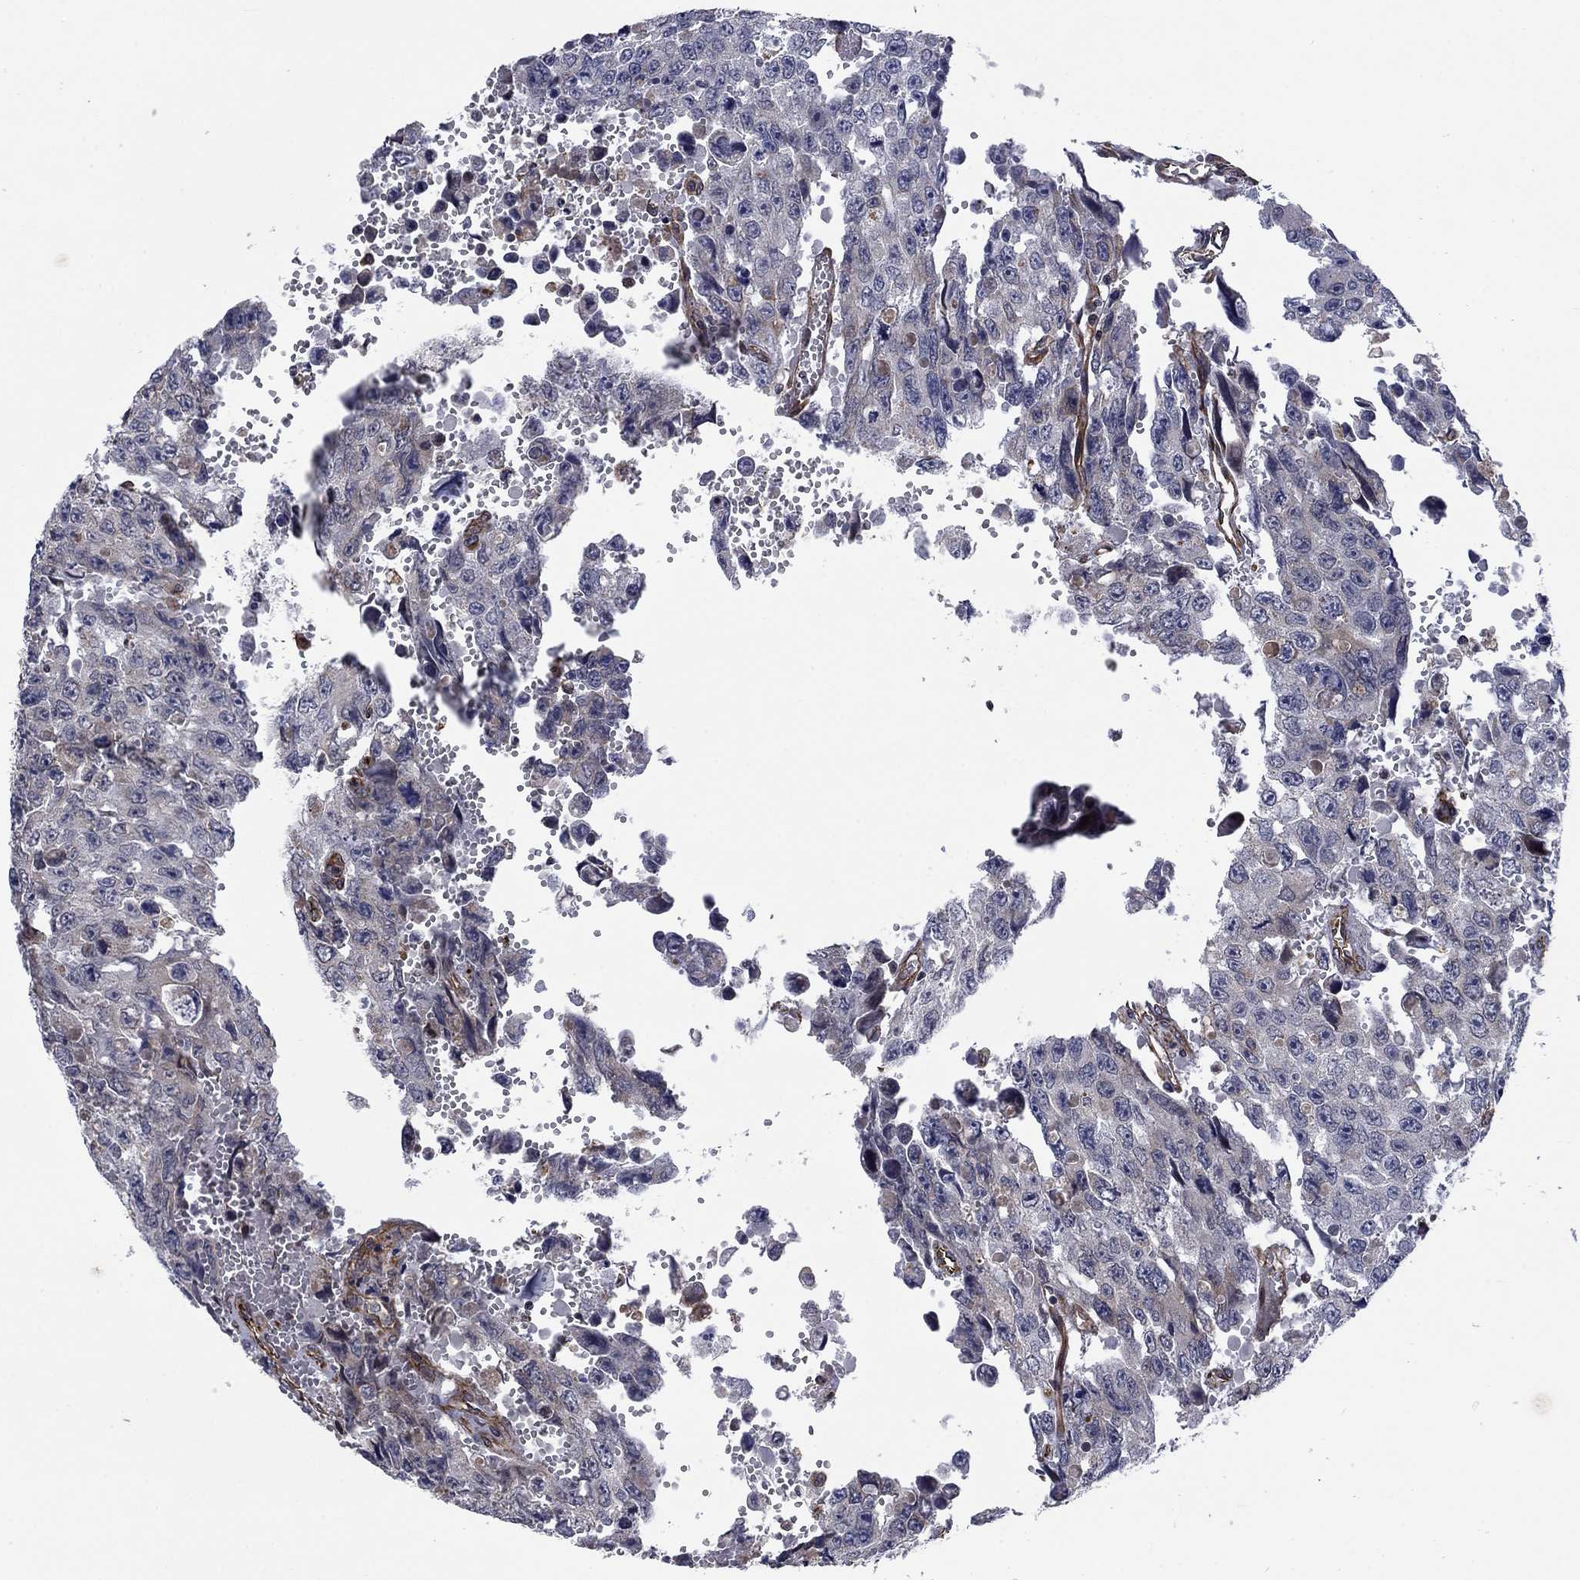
{"staining": {"intensity": "negative", "quantity": "none", "location": "none"}, "tissue": "testis cancer", "cell_type": "Tumor cells", "image_type": "cancer", "snomed": [{"axis": "morphology", "description": "Seminoma, NOS"}, {"axis": "topography", "description": "Testis"}], "caption": "Photomicrograph shows no protein positivity in tumor cells of testis seminoma tissue.", "gene": "NDUFC1", "patient": {"sex": "male", "age": 26}}